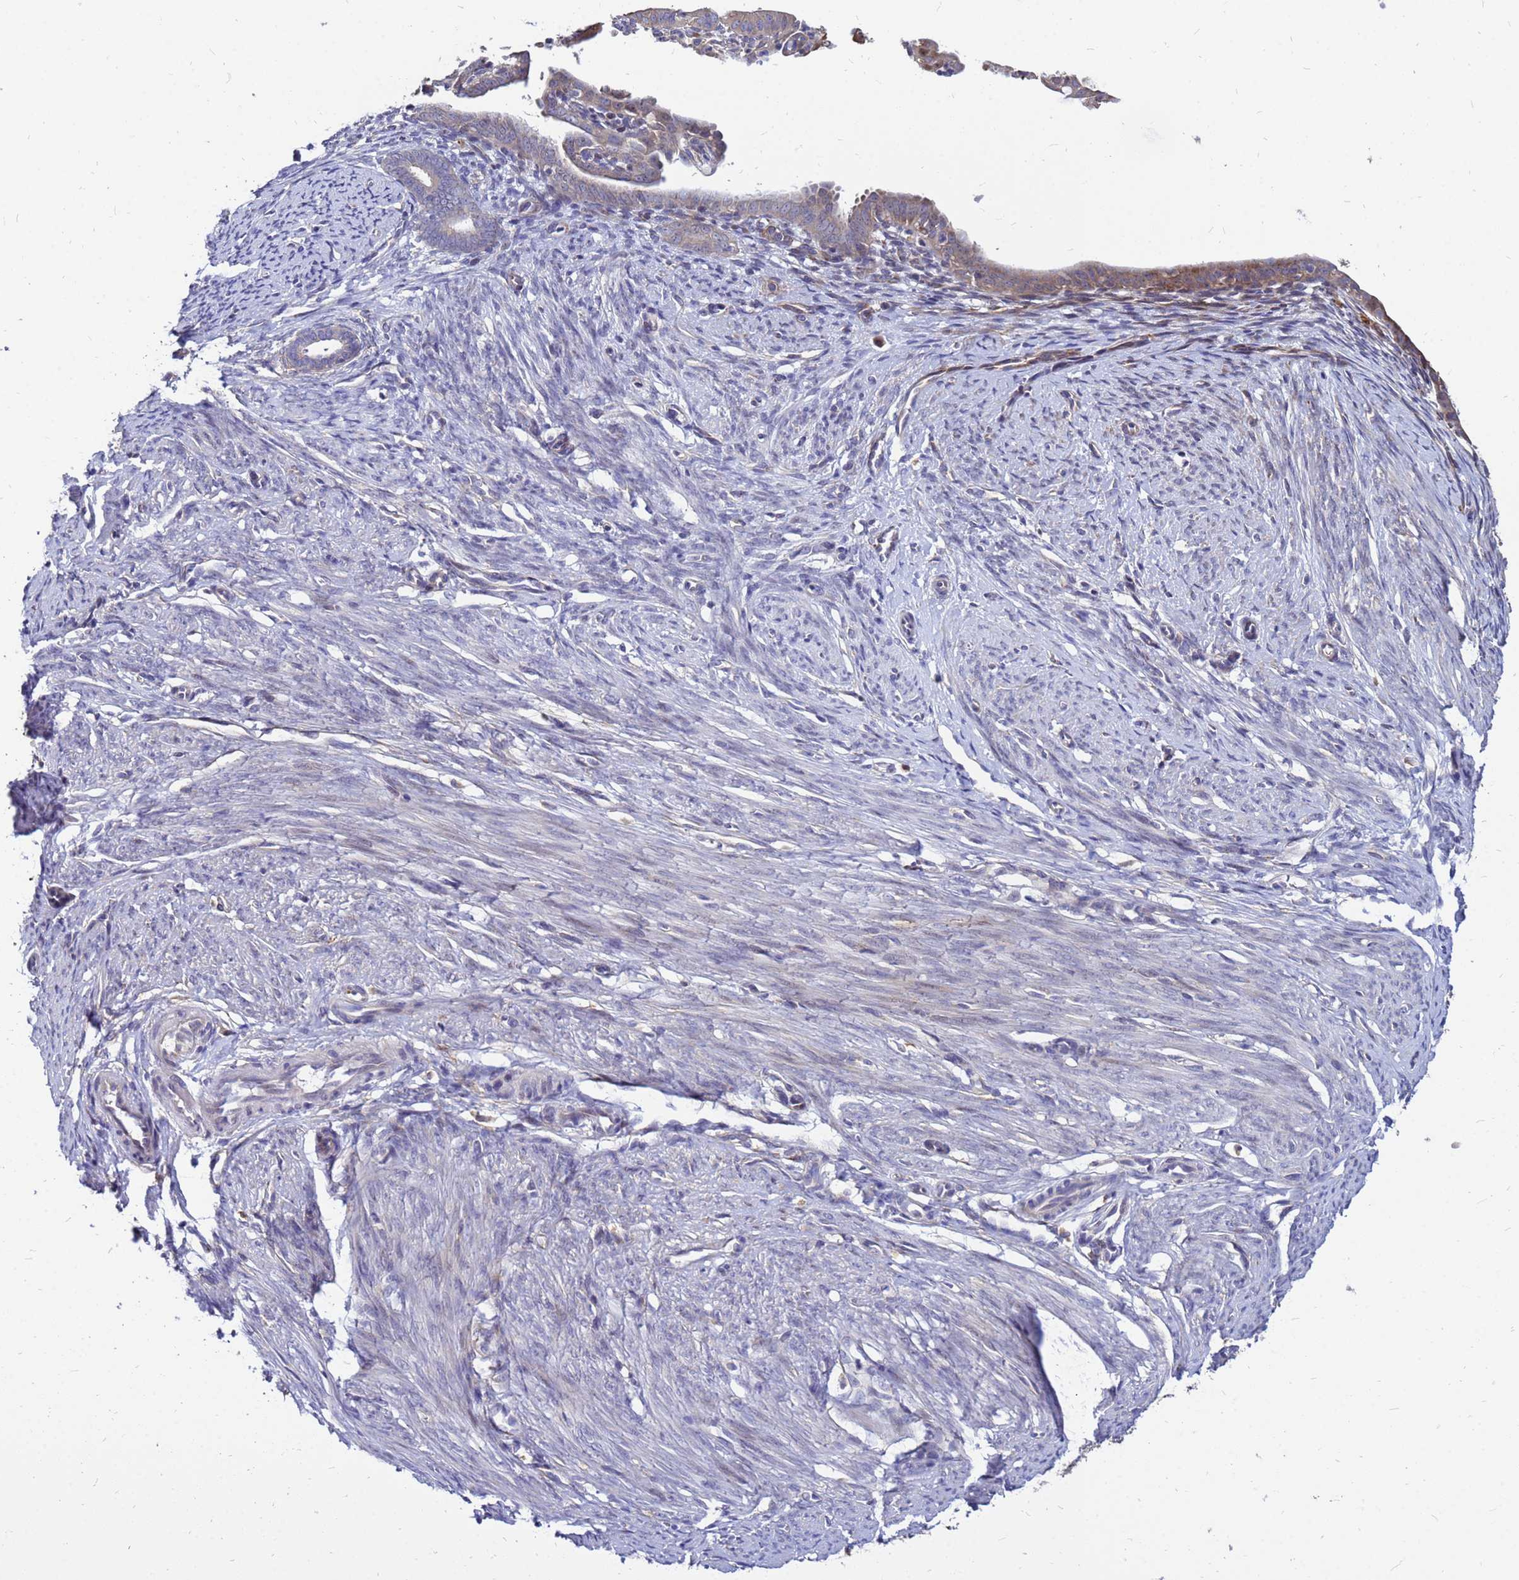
{"staining": {"intensity": "moderate", "quantity": "25%-75%", "location": "cytoplasmic/membranous"}, "tissue": "endometrial cancer", "cell_type": "Tumor cells", "image_type": "cancer", "snomed": [{"axis": "morphology", "description": "Adenocarcinoma, NOS"}, {"axis": "topography", "description": "Endometrium"}], "caption": "DAB (3,3'-diaminobenzidine) immunohistochemical staining of endometrial cancer (adenocarcinoma) shows moderate cytoplasmic/membranous protein staining in about 25%-75% of tumor cells.", "gene": "MOB2", "patient": {"sex": "female", "age": 51}}